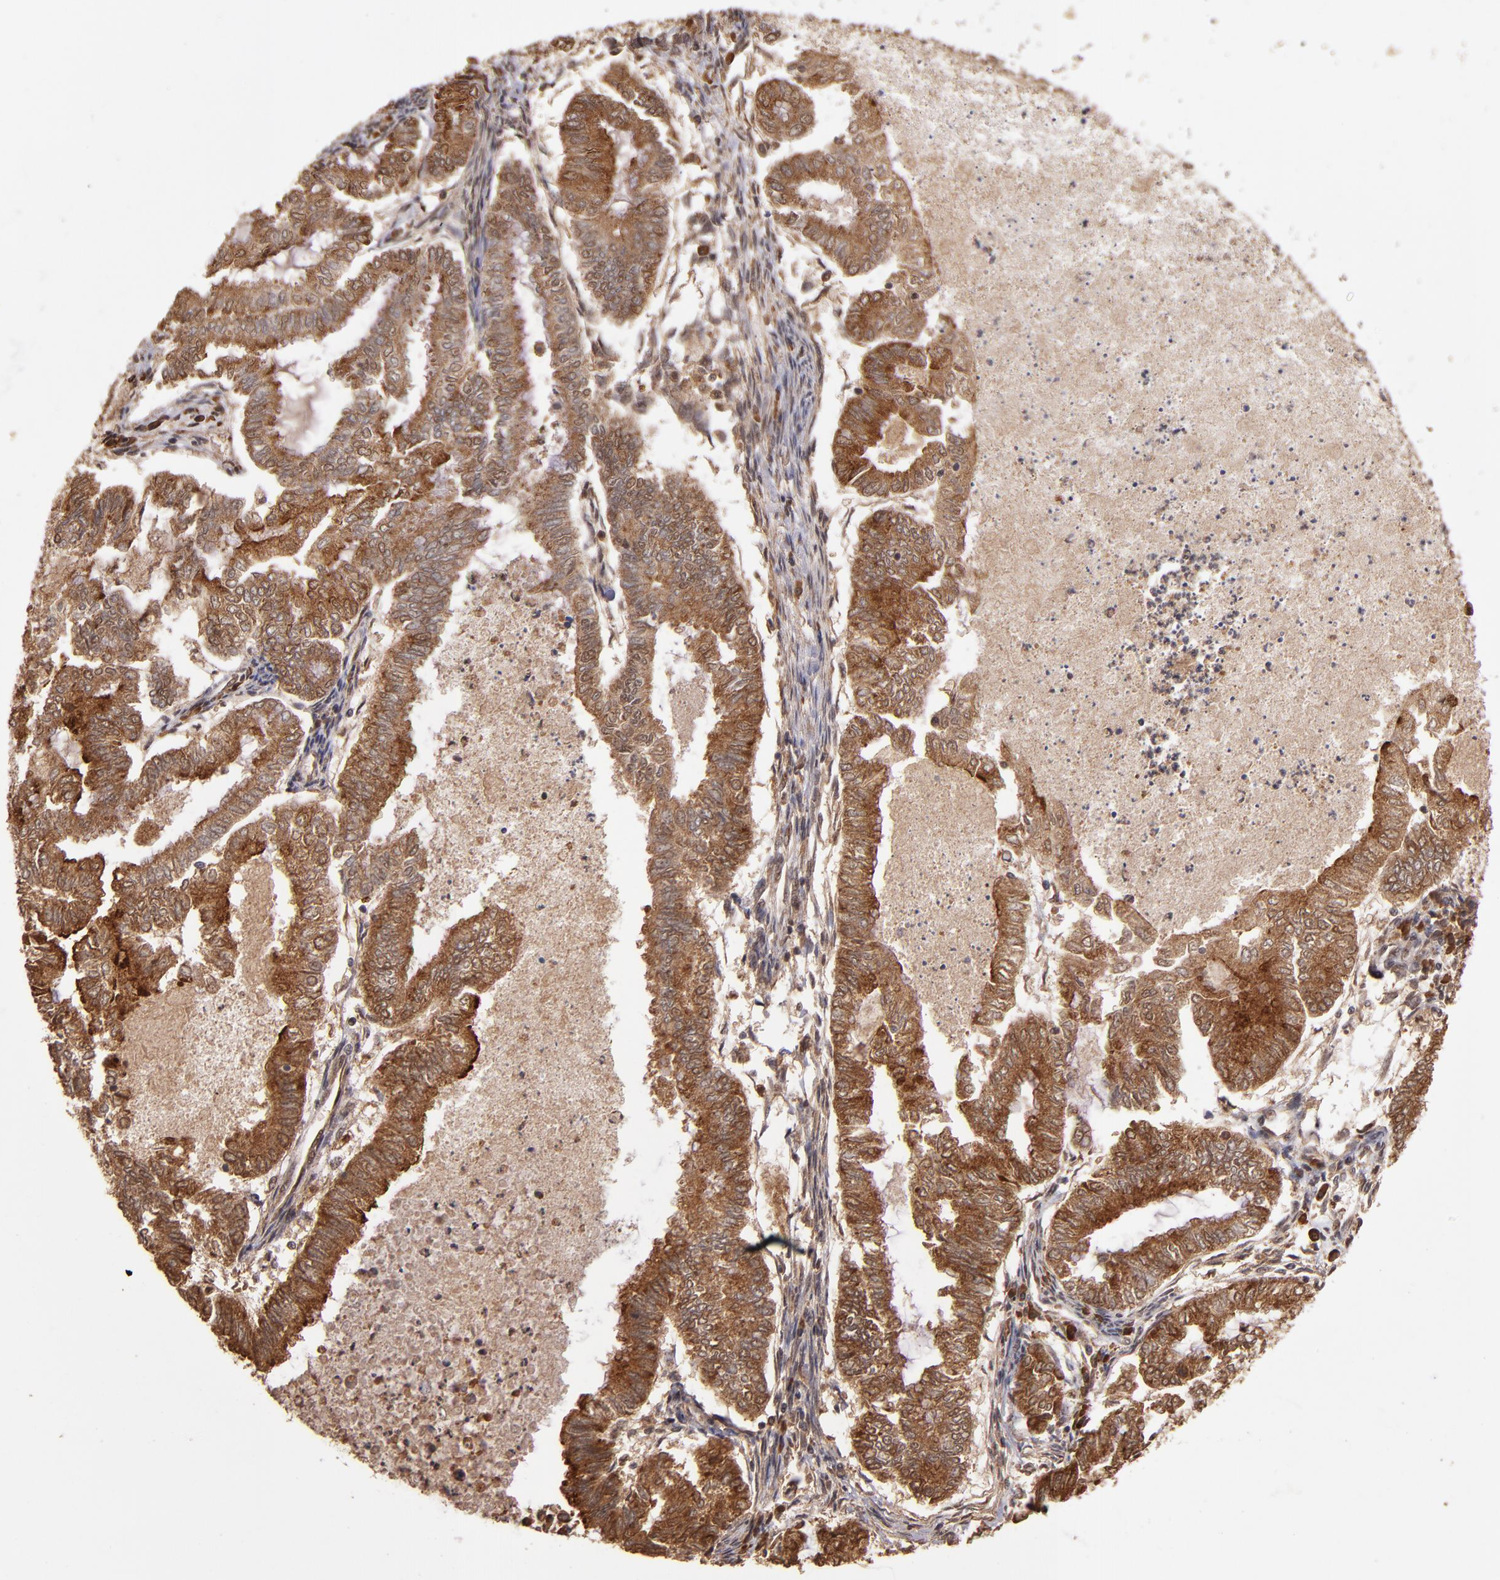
{"staining": {"intensity": "strong", "quantity": ">75%", "location": "cytoplasmic/membranous,nuclear"}, "tissue": "endometrial cancer", "cell_type": "Tumor cells", "image_type": "cancer", "snomed": [{"axis": "morphology", "description": "Adenocarcinoma, NOS"}, {"axis": "topography", "description": "Endometrium"}], "caption": "Protein staining exhibits strong cytoplasmic/membranous and nuclear staining in about >75% of tumor cells in endometrial cancer.", "gene": "RIOK3", "patient": {"sex": "female", "age": 79}}